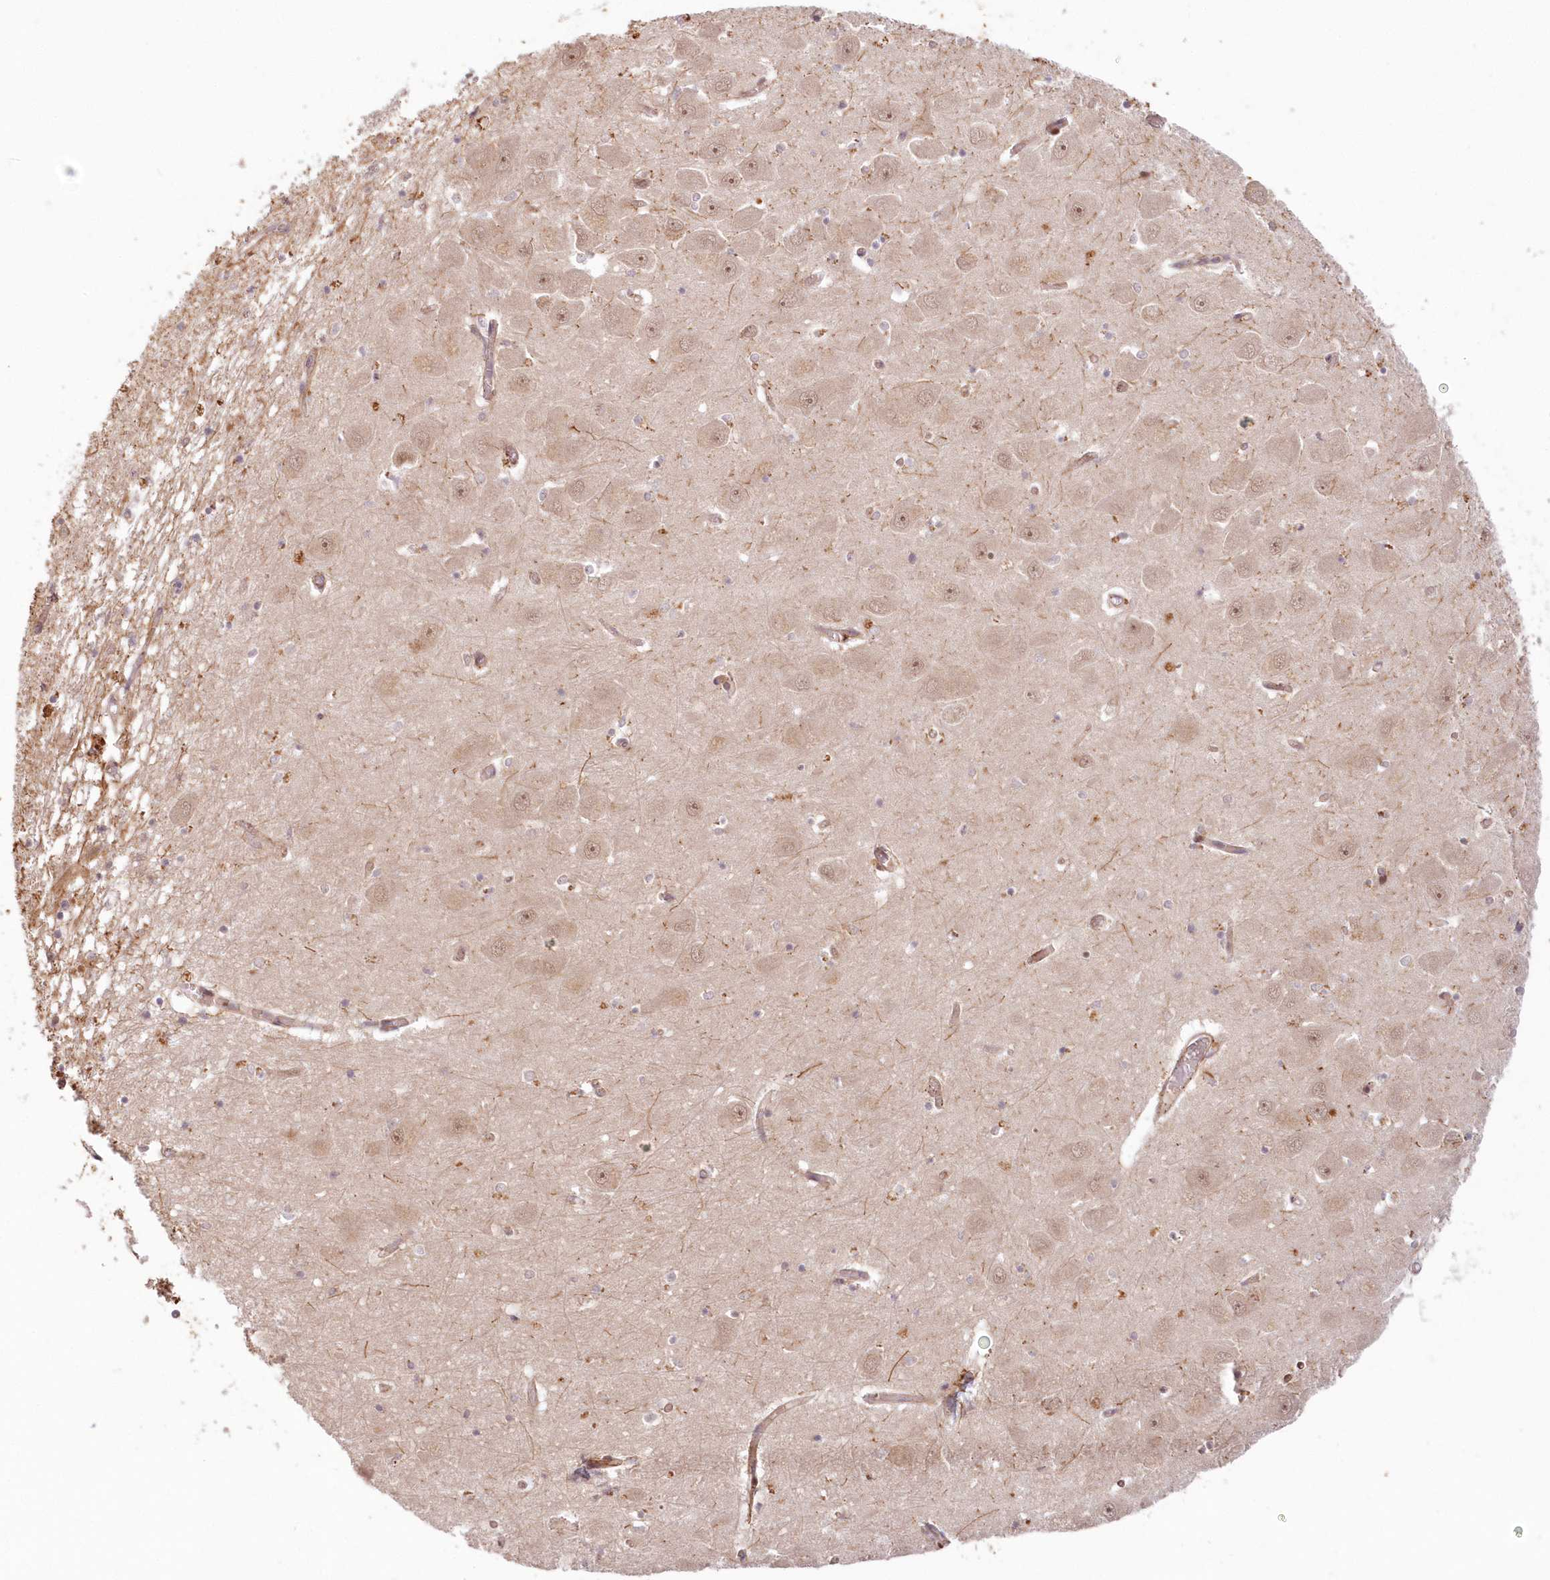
{"staining": {"intensity": "moderate", "quantity": "<25%", "location": "nuclear"}, "tissue": "hippocampus", "cell_type": "Glial cells", "image_type": "normal", "snomed": [{"axis": "morphology", "description": "Normal tissue, NOS"}, {"axis": "topography", "description": "Hippocampus"}], "caption": "The immunohistochemical stain labels moderate nuclear staining in glial cells of benign hippocampus.", "gene": "UBTD2", "patient": {"sex": "male", "age": 70}}